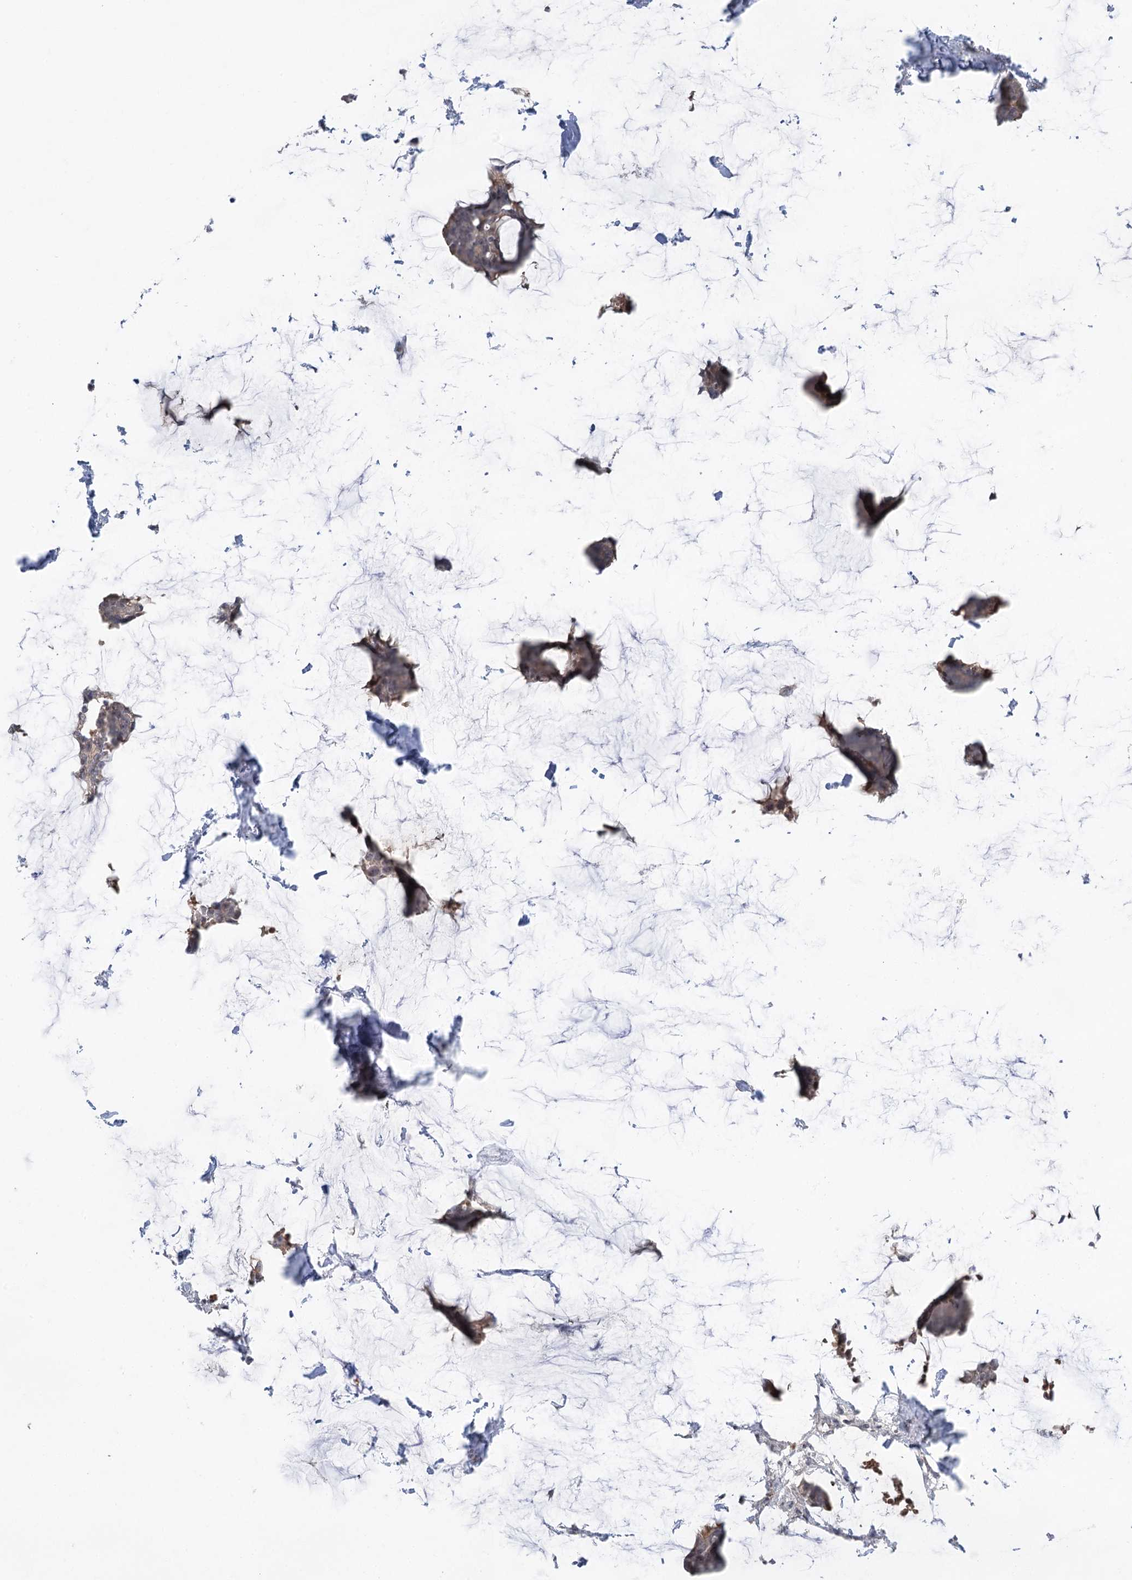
{"staining": {"intensity": "moderate", "quantity": ">75%", "location": "cytoplasmic/membranous"}, "tissue": "breast cancer", "cell_type": "Tumor cells", "image_type": "cancer", "snomed": [{"axis": "morphology", "description": "Duct carcinoma"}, {"axis": "topography", "description": "Breast"}], "caption": "There is medium levels of moderate cytoplasmic/membranous staining in tumor cells of breast cancer (intraductal carcinoma), as demonstrated by immunohistochemical staining (brown color).", "gene": "CCSER2", "patient": {"sex": "female", "age": 93}}